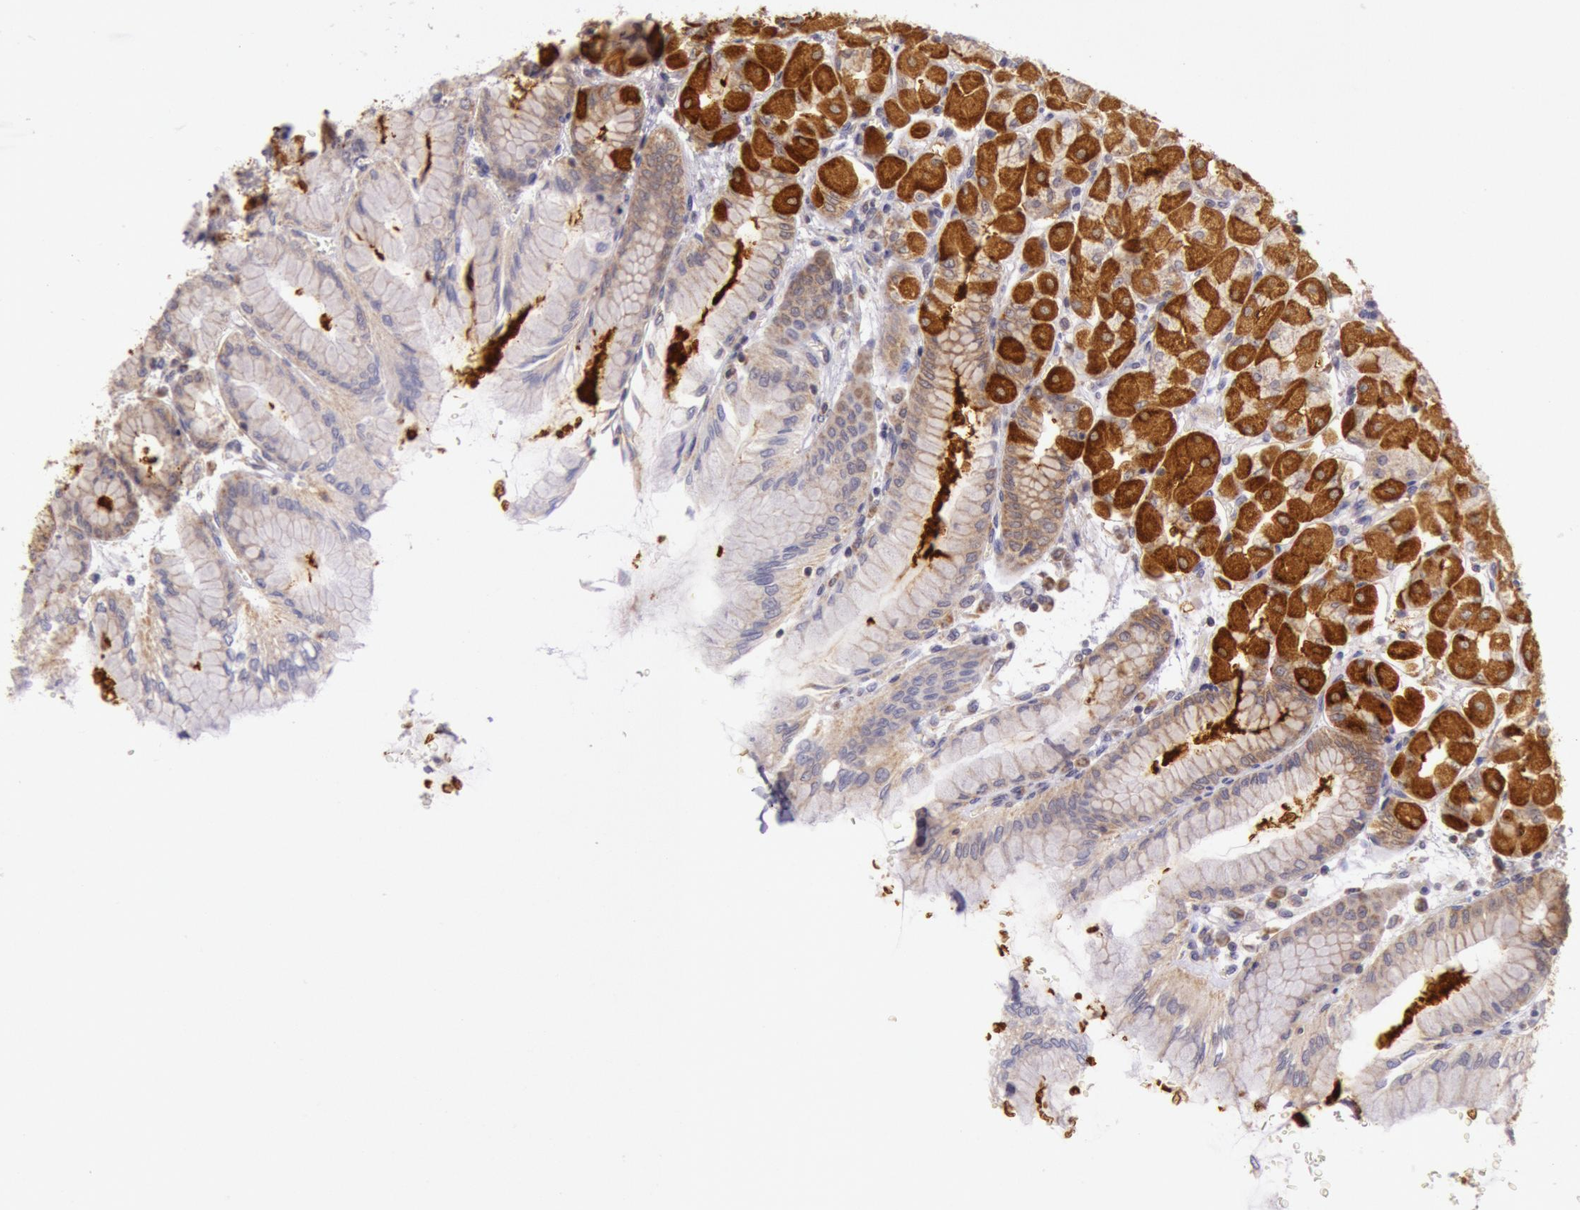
{"staining": {"intensity": "strong", "quantity": ">75%", "location": "cytoplasmic/membranous"}, "tissue": "stomach", "cell_type": "Glandular cells", "image_type": "normal", "snomed": [{"axis": "morphology", "description": "Normal tissue, NOS"}, {"axis": "topography", "description": "Stomach, upper"}], "caption": "This is a micrograph of immunohistochemistry staining of unremarkable stomach, which shows strong positivity in the cytoplasmic/membranous of glandular cells.", "gene": "CDK16", "patient": {"sex": "female", "age": 56}}